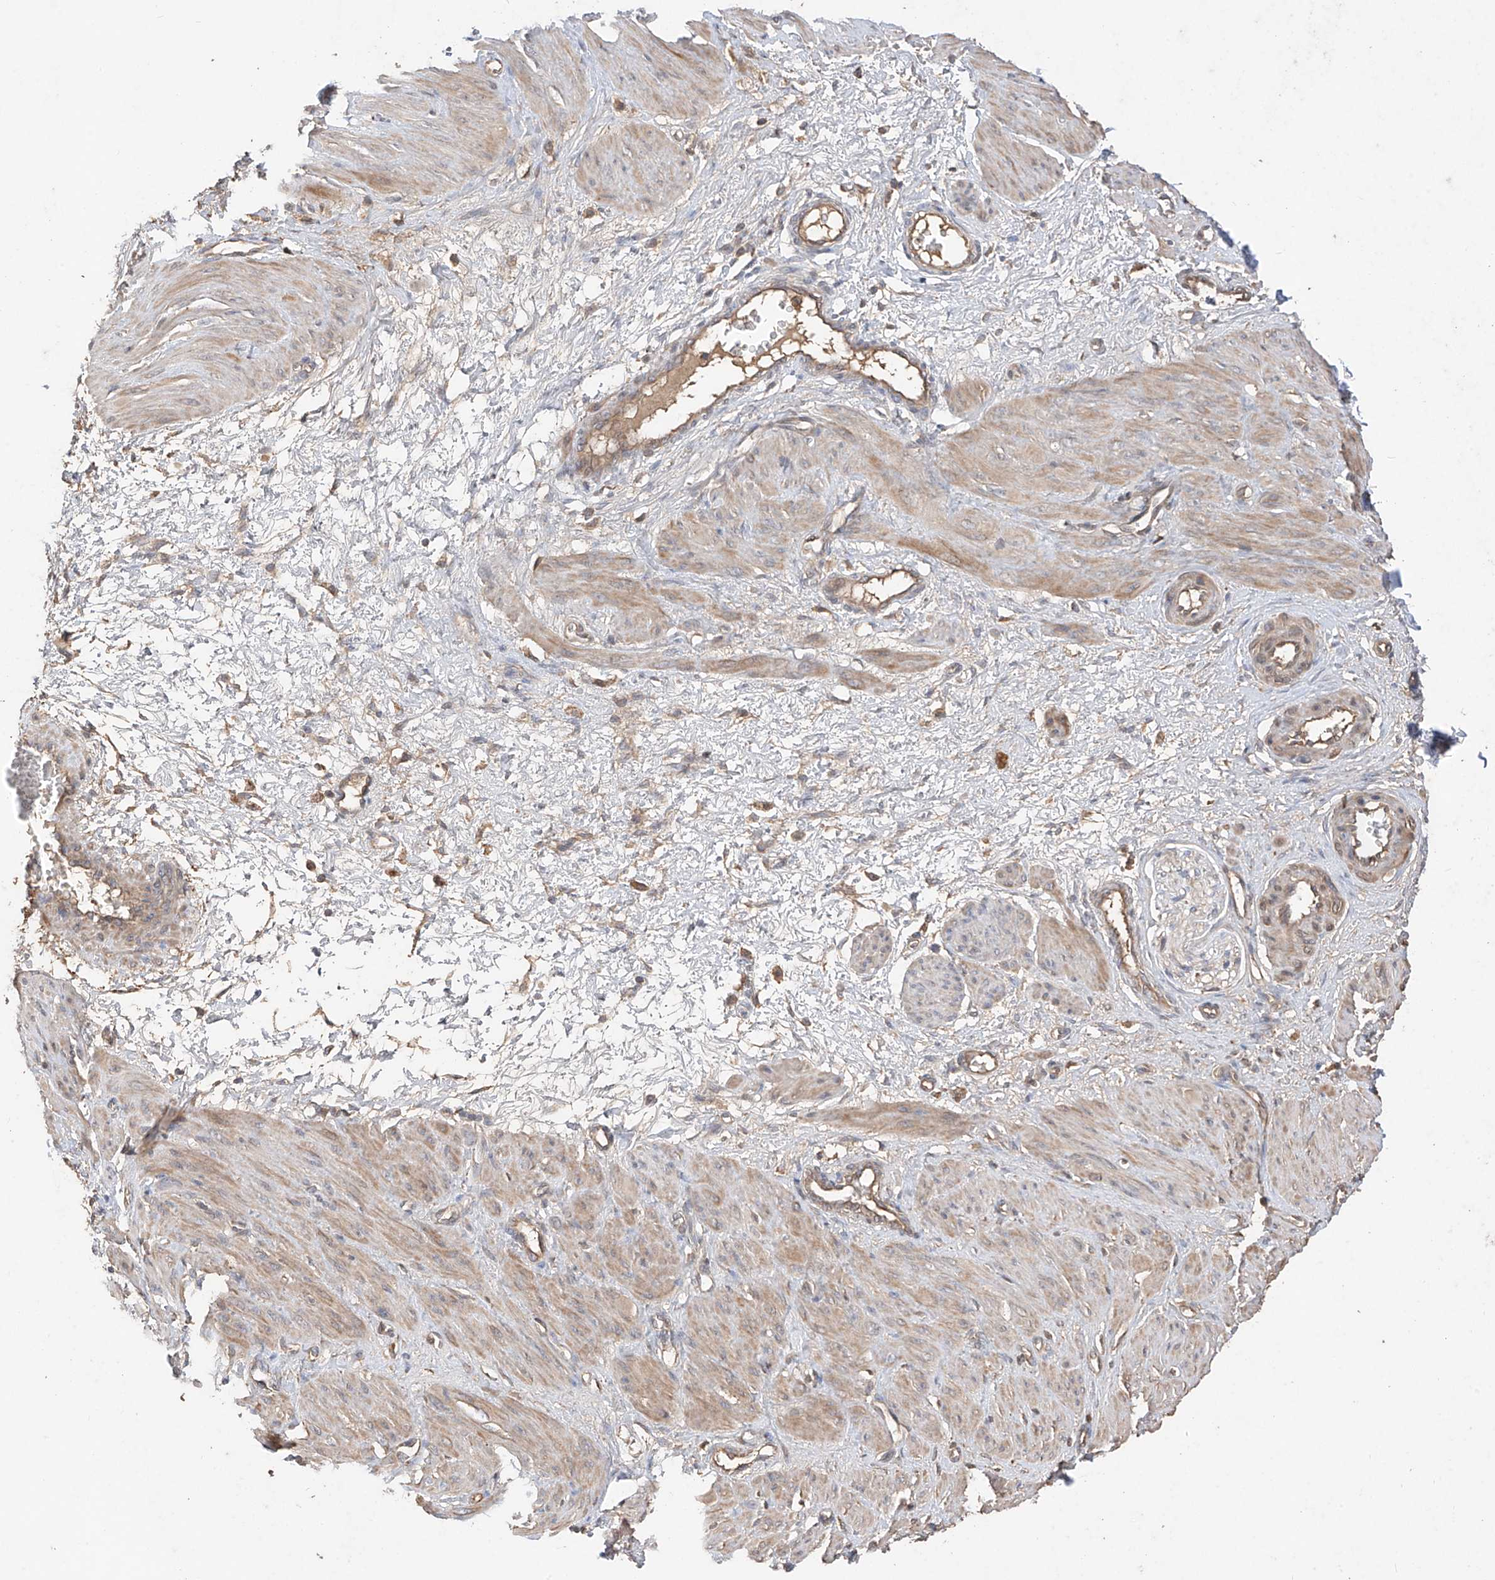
{"staining": {"intensity": "weak", "quantity": ">75%", "location": "cytoplasmic/membranous"}, "tissue": "smooth muscle", "cell_type": "Smooth muscle cells", "image_type": "normal", "snomed": [{"axis": "morphology", "description": "Normal tissue, NOS"}, {"axis": "topography", "description": "Endometrium"}], "caption": "Immunohistochemical staining of unremarkable human smooth muscle reveals low levels of weak cytoplasmic/membranous expression in about >75% of smooth muscle cells.", "gene": "CACNA2D4", "patient": {"sex": "female", "age": 33}}